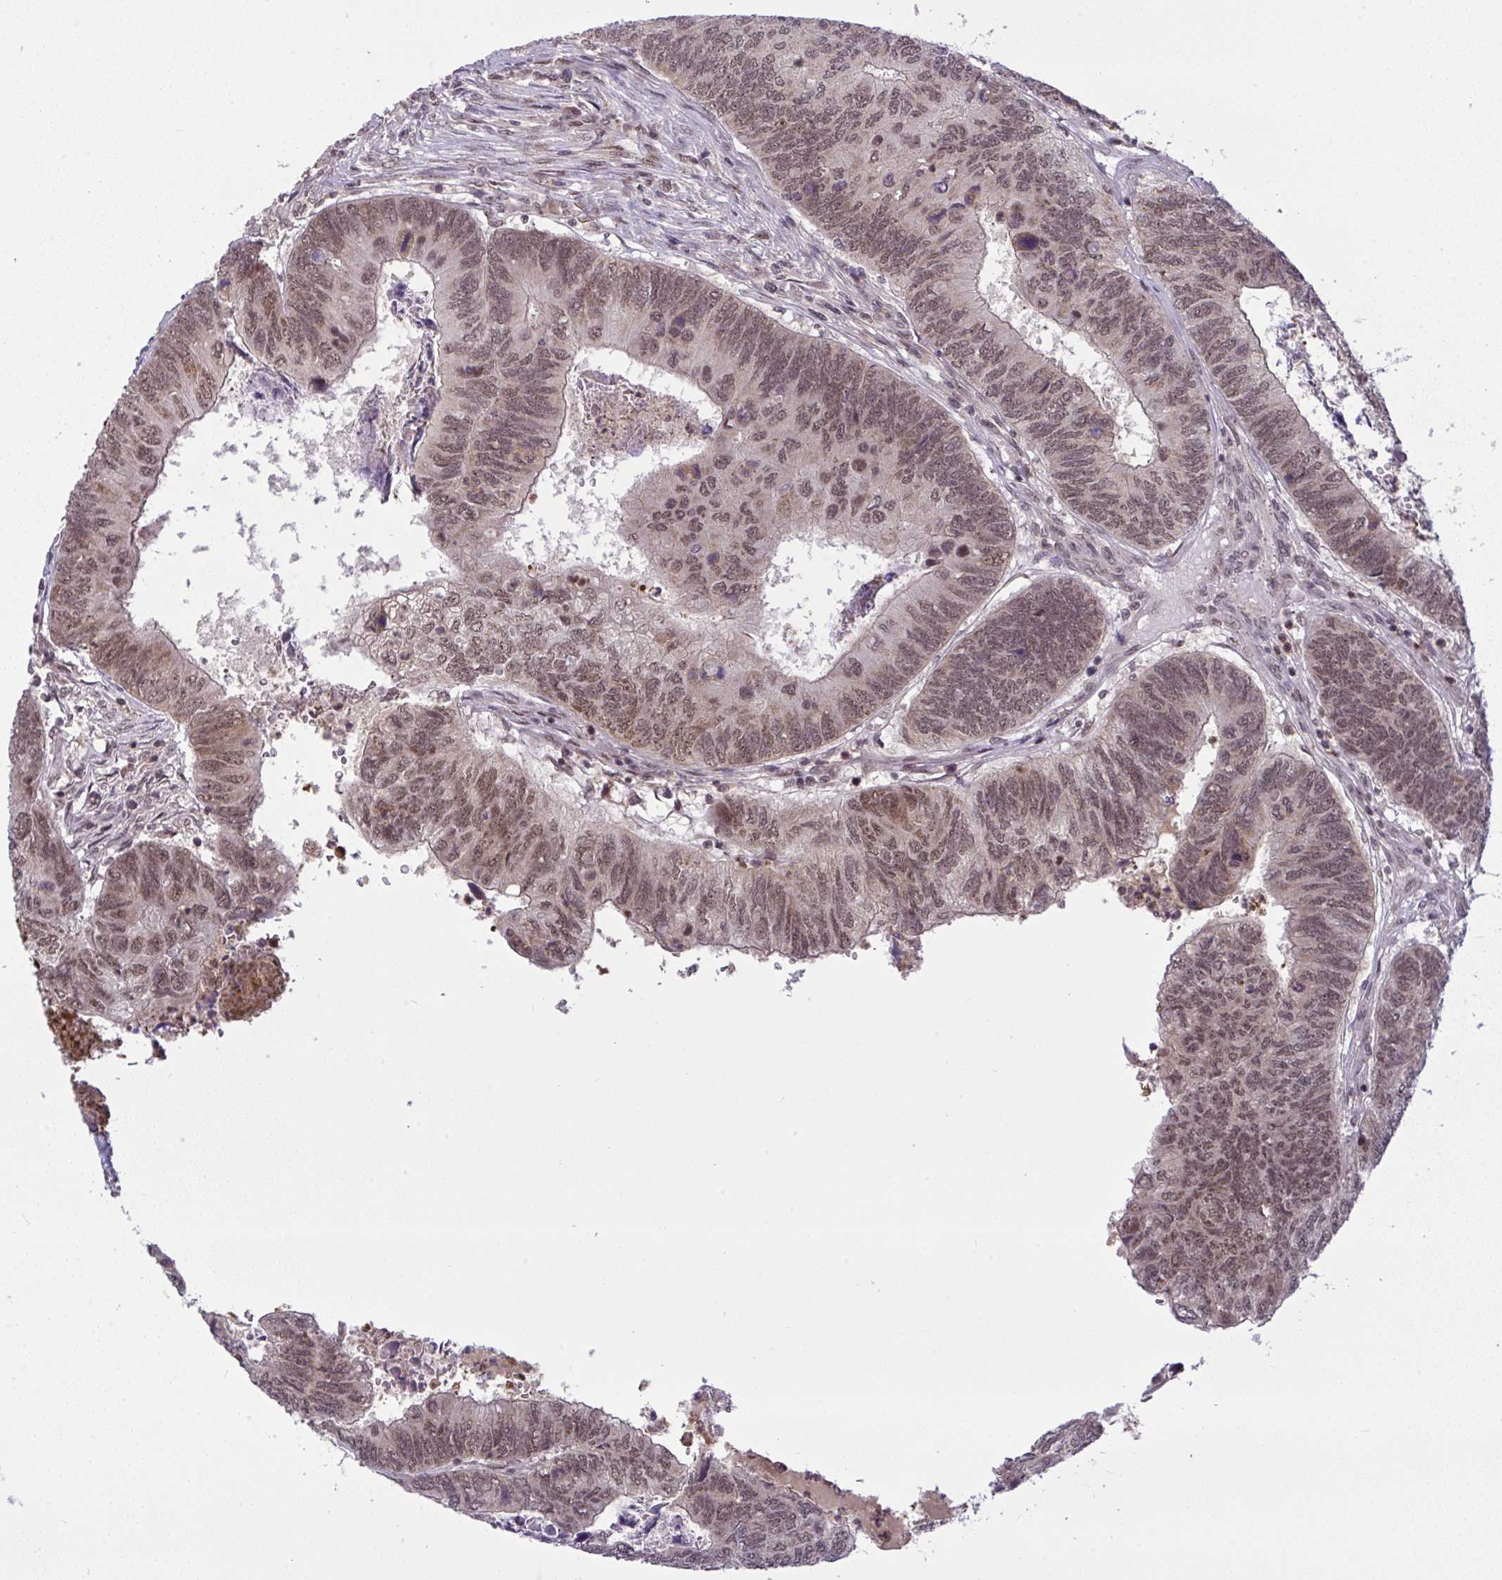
{"staining": {"intensity": "moderate", "quantity": ">75%", "location": "cytoplasmic/membranous,nuclear"}, "tissue": "colorectal cancer", "cell_type": "Tumor cells", "image_type": "cancer", "snomed": [{"axis": "morphology", "description": "Adenocarcinoma, NOS"}, {"axis": "topography", "description": "Colon"}], "caption": "Moderate cytoplasmic/membranous and nuclear positivity for a protein is seen in about >75% of tumor cells of colorectal cancer (adenocarcinoma) using immunohistochemistry (IHC).", "gene": "KLF2", "patient": {"sex": "female", "age": 67}}